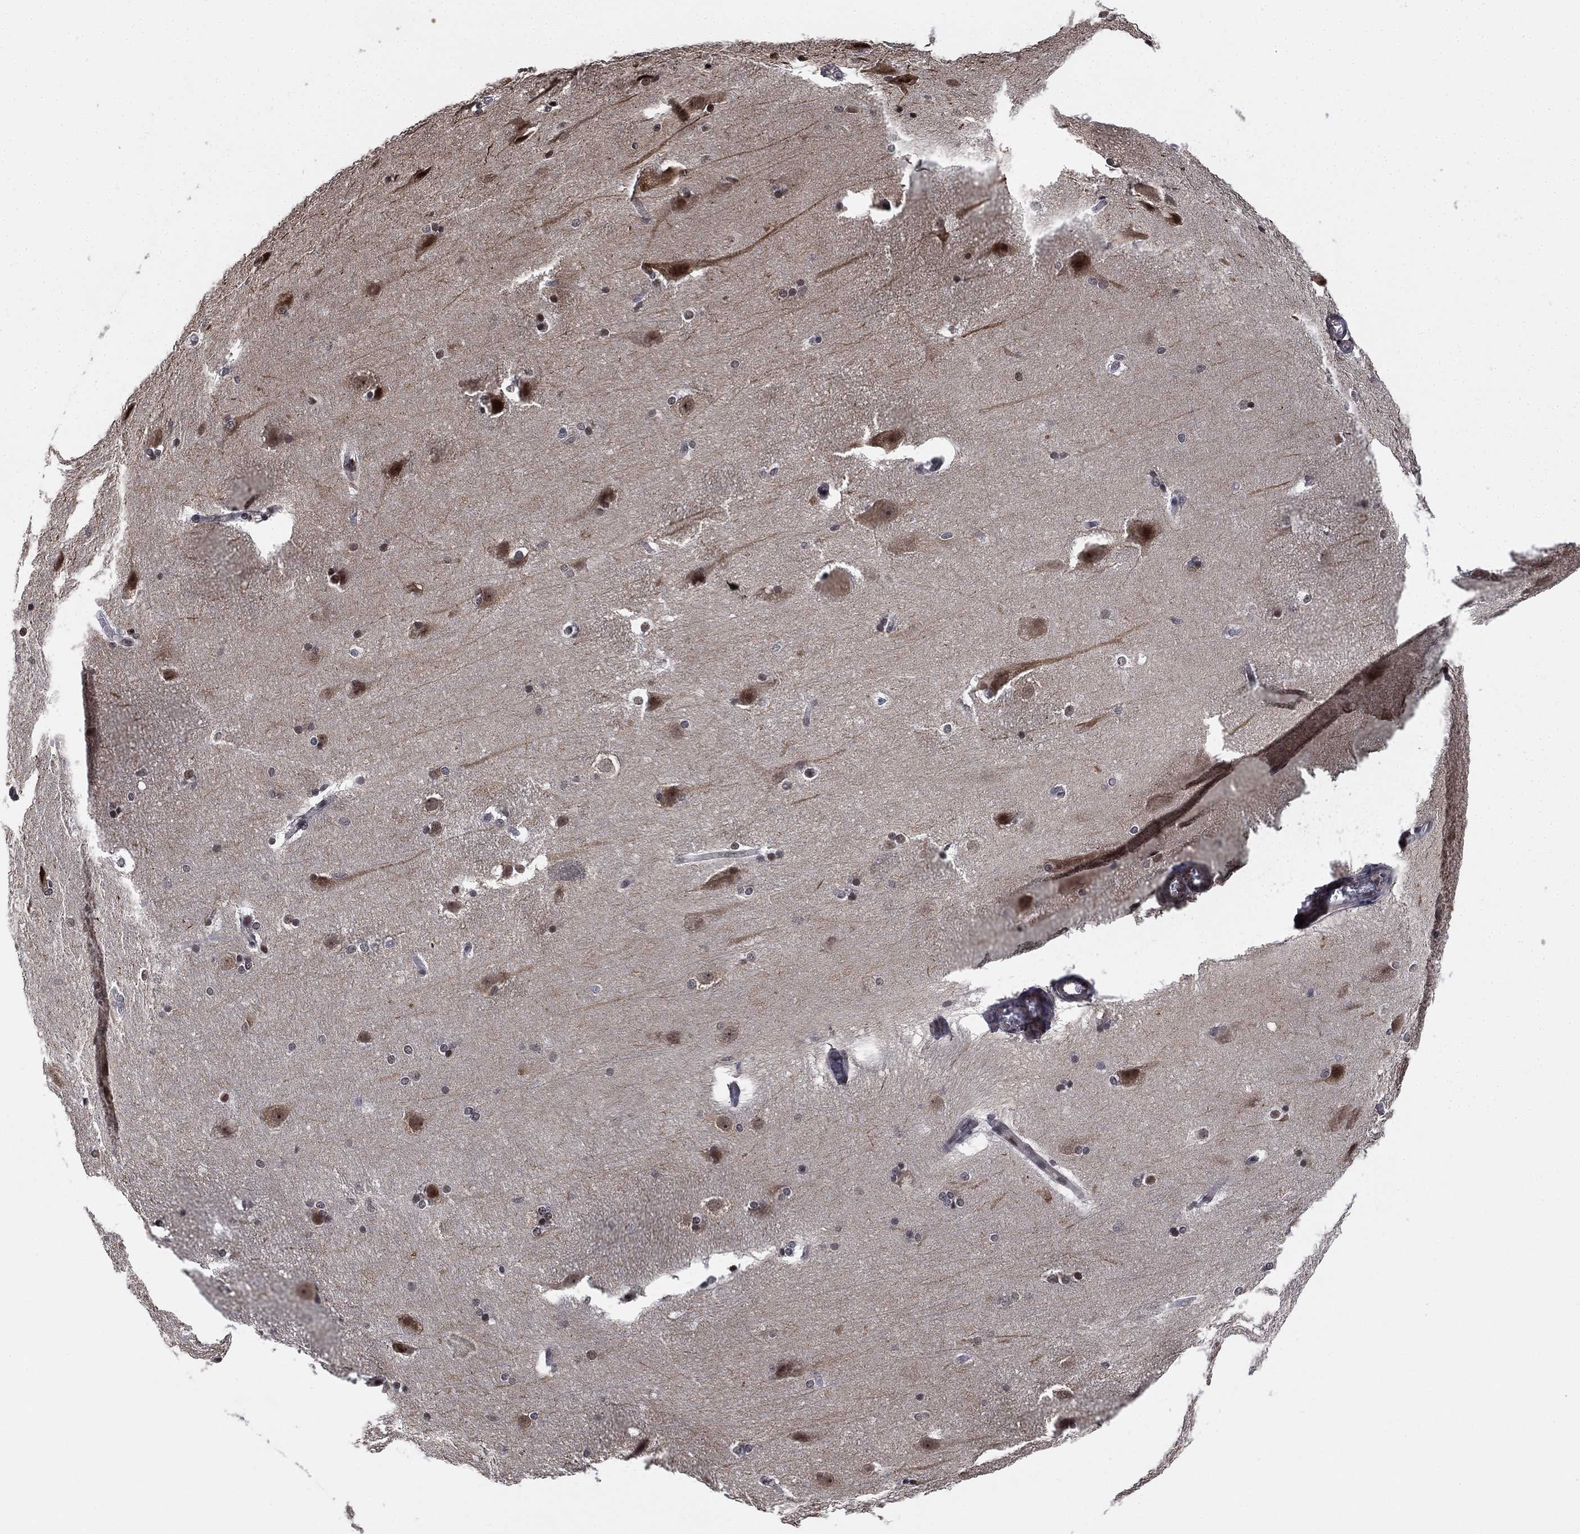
{"staining": {"intensity": "moderate", "quantity": "<25%", "location": "nuclear"}, "tissue": "hippocampus", "cell_type": "Glial cells", "image_type": "normal", "snomed": [{"axis": "morphology", "description": "Normal tissue, NOS"}, {"axis": "topography", "description": "Cerebral cortex"}, {"axis": "topography", "description": "Hippocampus"}], "caption": "The histopathology image exhibits immunohistochemical staining of normal hippocampus. There is moderate nuclear expression is seen in approximately <25% of glial cells. (DAB = brown stain, brightfield microscopy at high magnification).", "gene": "ZSCAN30", "patient": {"sex": "female", "age": 19}}